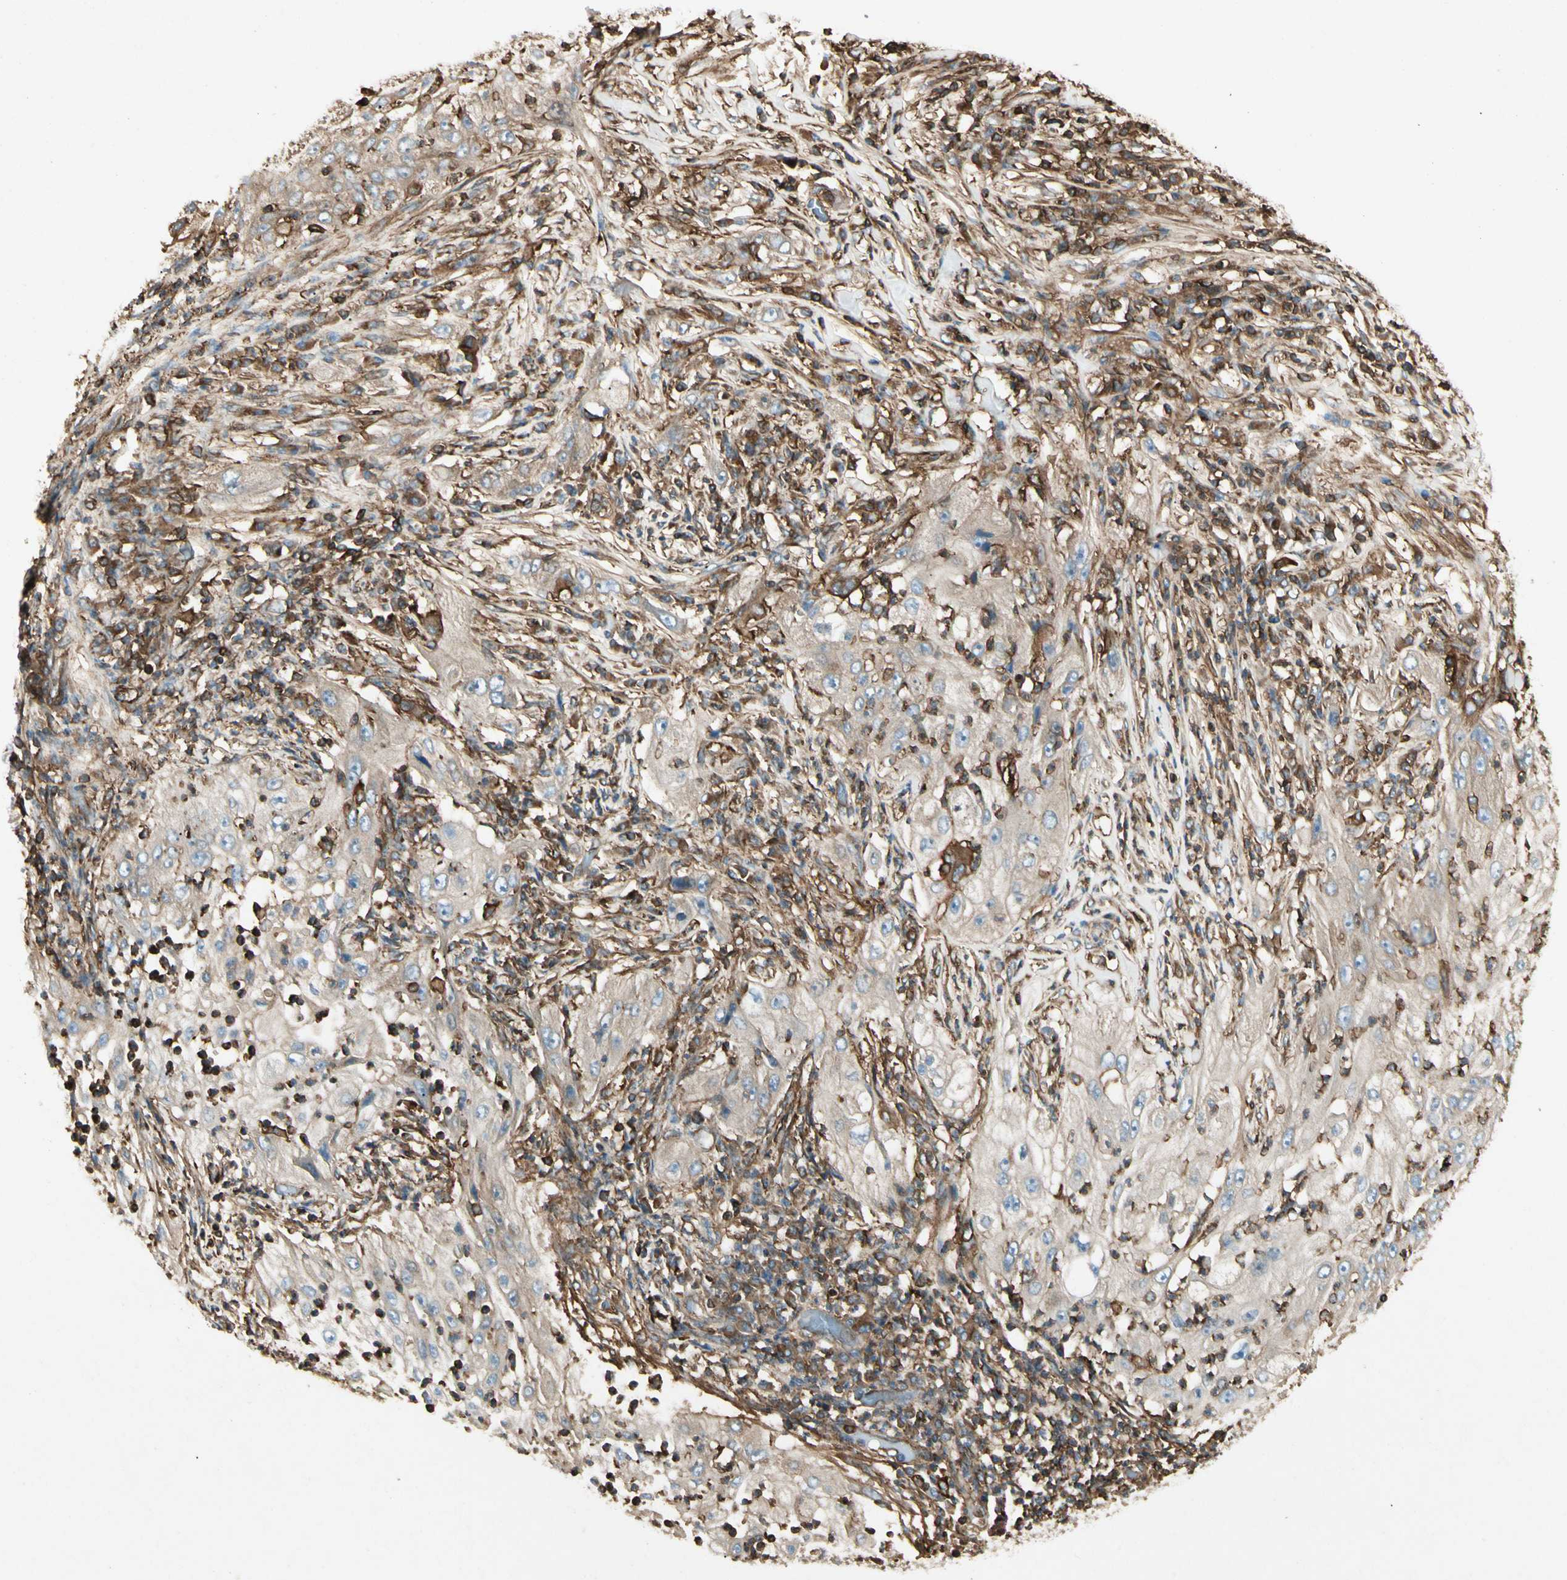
{"staining": {"intensity": "weak", "quantity": ">75%", "location": "cytoplasmic/membranous"}, "tissue": "lung cancer", "cell_type": "Tumor cells", "image_type": "cancer", "snomed": [{"axis": "morphology", "description": "Inflammation, NOS"}, {"axis": "morphology", "description": "Squamous cell carcinoma, NOS"}, {"axis": "topography", "description": "Lymph node"}, {"axis": "topography", "description": "Soft tissue"}, {"axis": "topography", "description": "Lung"}], "caption": "IHC image of neoplastic tissue: human lung cancer stained using immunohistochemistry (IHC) shows low levels of weak protein expression localized specifically in the cytoplasmic/membranous of tumor cells, appearing as a cytoplasmic/membranous brown color.", "gene": "ARPC2", "patient": {"sex": "male", "age": 66}}